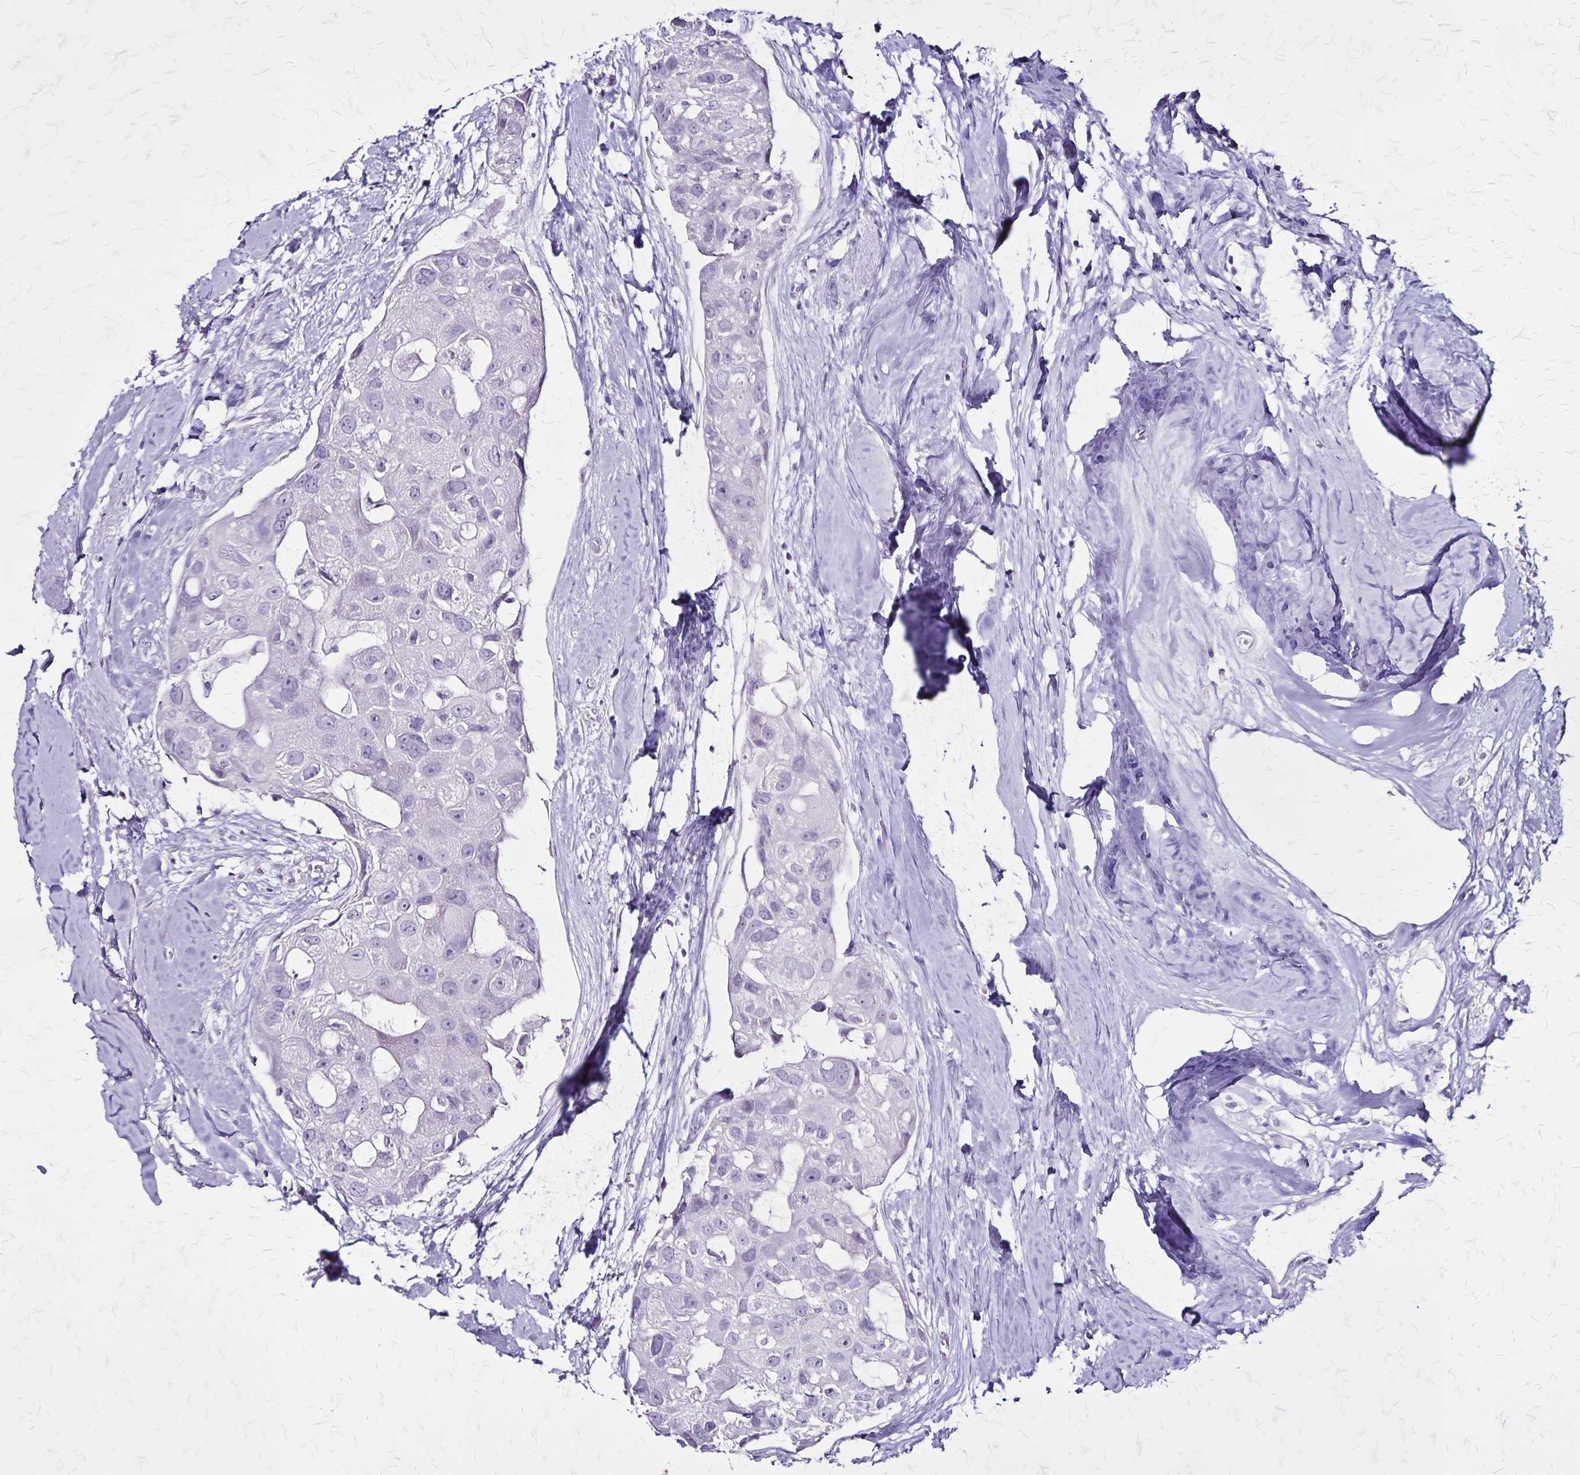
{"staining": {"intensity": "negative", "quantity": "none", "location": "none"}, "tissue": "breast cancer", "cell_type": "Tumor cells", "image_type": "cancer", "snomed": [{"axis": "morphology", "description": "Duct carcinoma"}, {"axis": "topography", "description": "Breast"}], "caption": "The photomicrograph displays no significant positivity in tumor cells of invasive ductal carcinoma (breast).", "gene": "KRT2", "patient": {"sex": "female", "age": 43}}